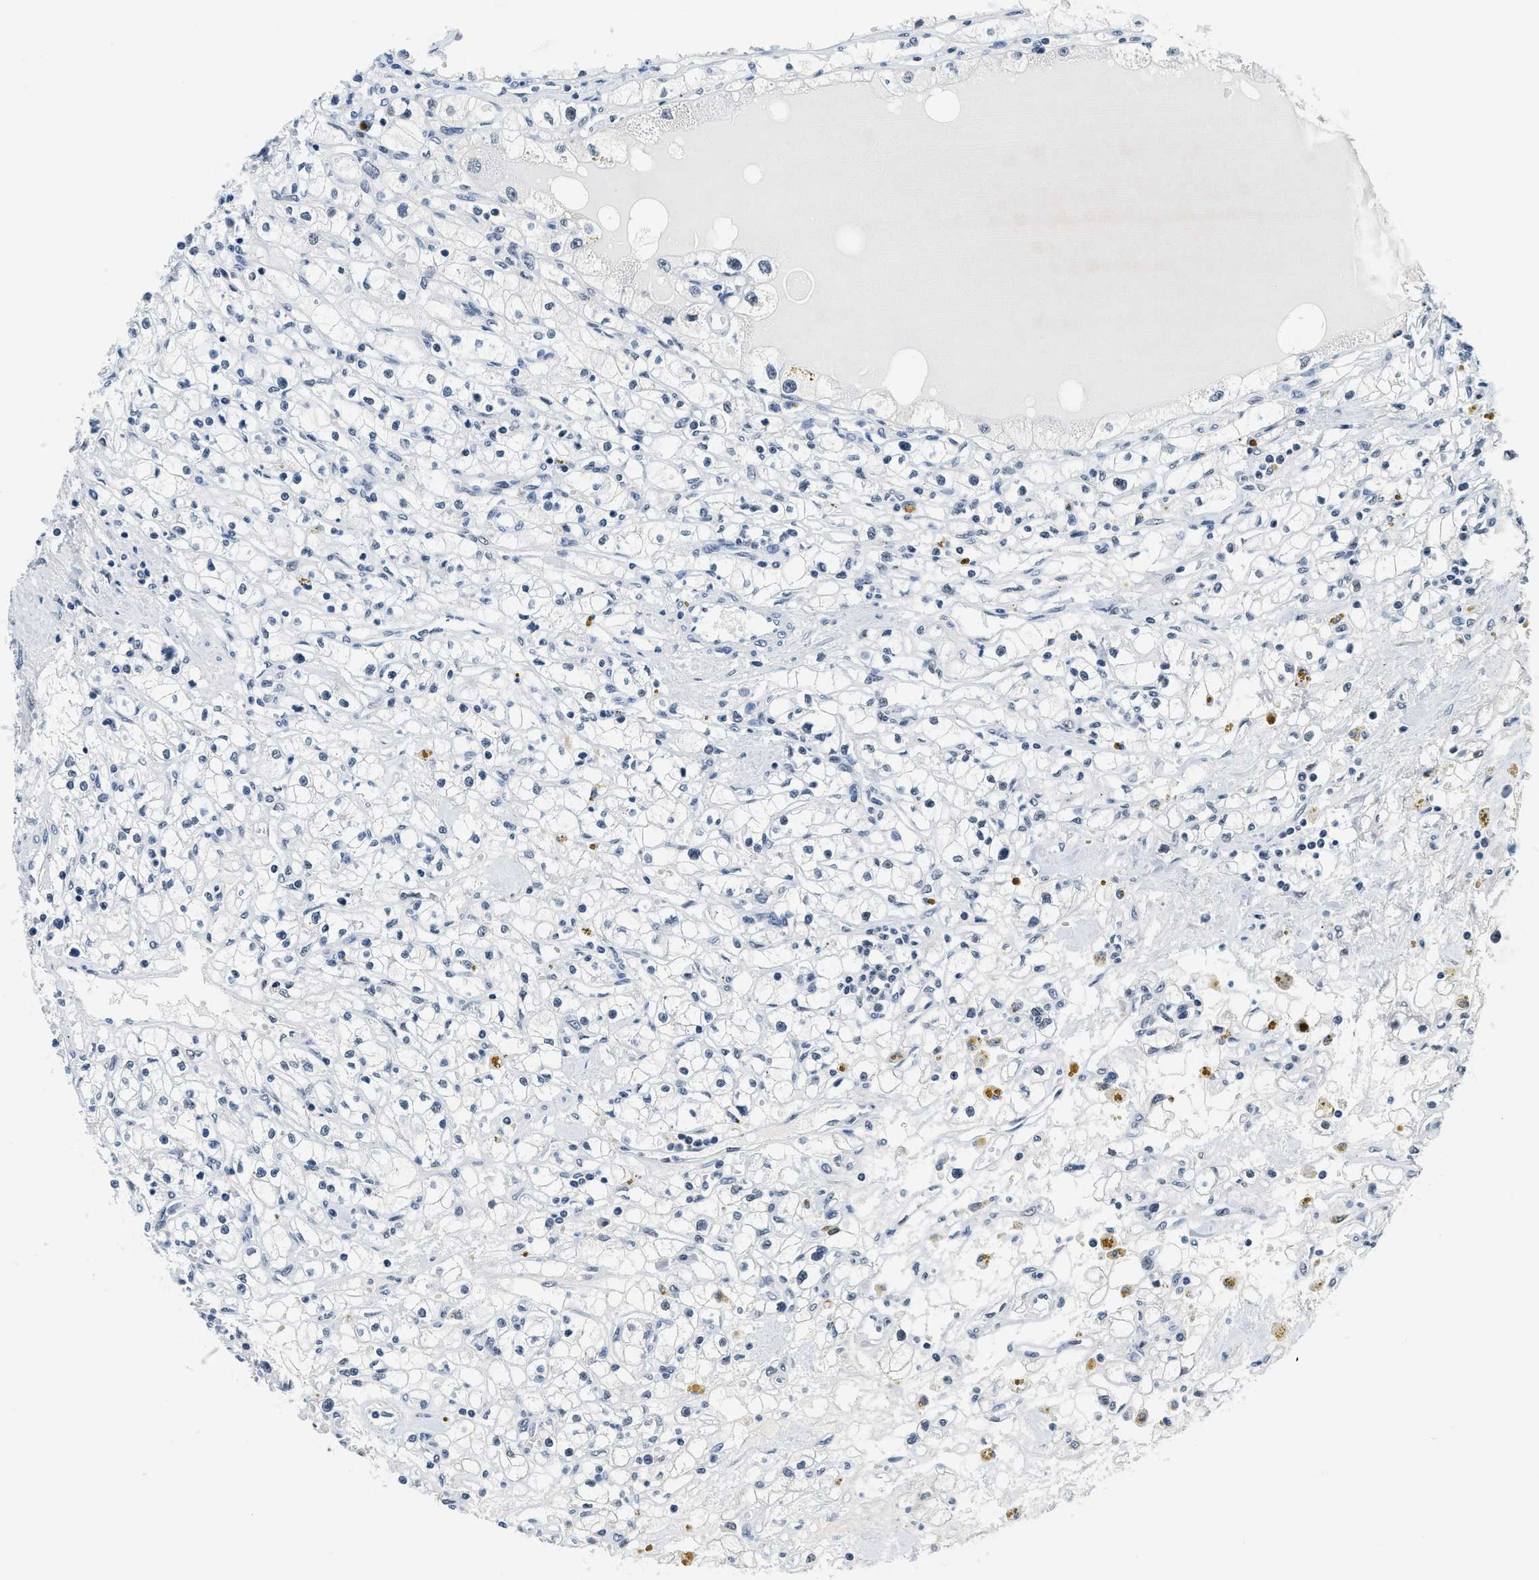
{"staining": {"intensity": "negative", "quantity": "none", "location": "none"}, "tissue": "renal cancer", "cell_type": "Tumor cells", "image_type": "cancer", "snomed": [{"axis": "morphology", "description": "Adenocarcinoma, NOS"}, {"axis": "topography", "description": "Kidney"}], "caption": "IHC histopathology image of renal adenocarcinoma stained for a protein (brown), which shows no positivity in tumor cells. Nuclei are stained in blue.", "gene": "TOP1", "patient": {"sex": "male", "age": 56}}